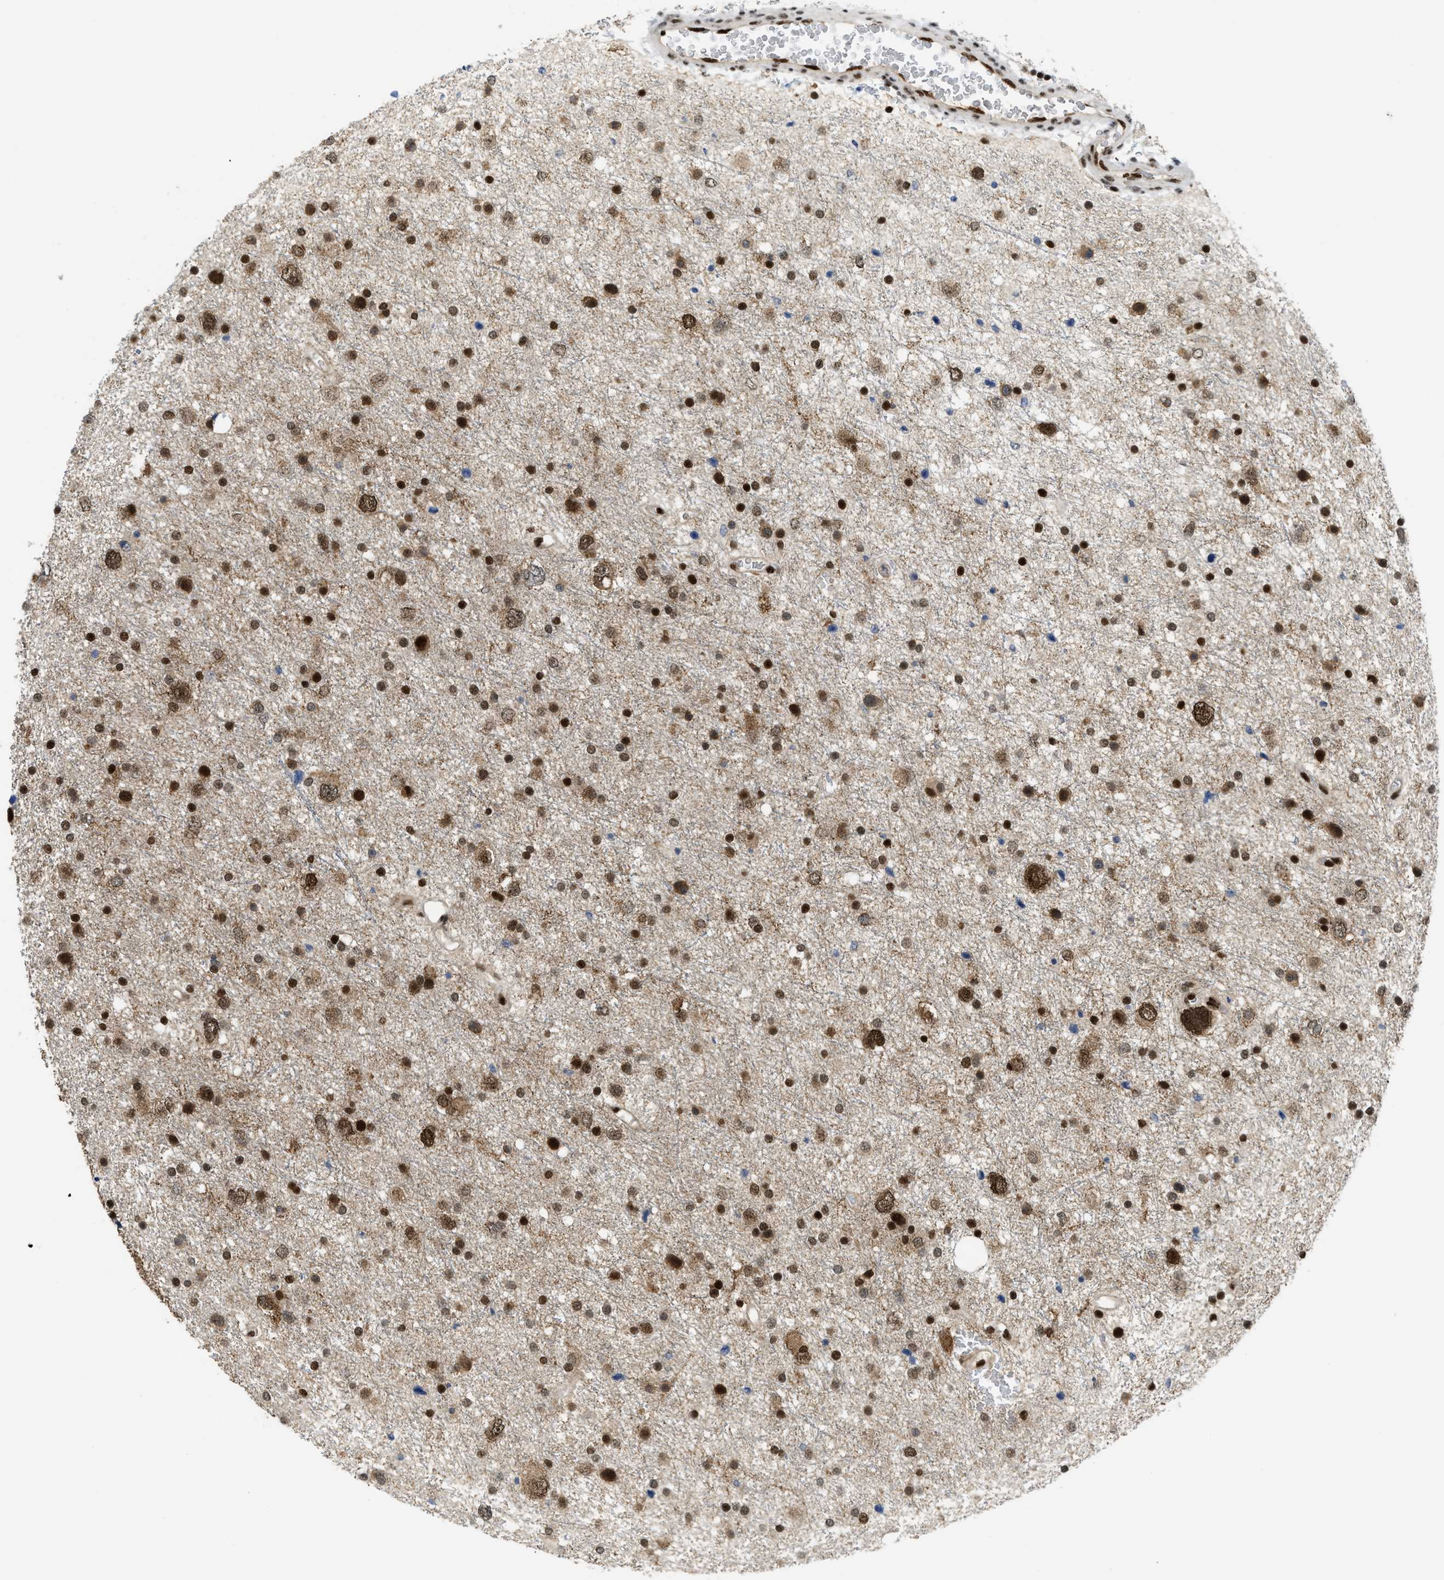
{"staining": {"intensity": "strong", "quantity": ">75%", "location": "nuclear"}, "tissue": "glioma", "cell_type": "Tumor cells", "image_type": "cancer", "snomed": [{"axis": "morphology", "description": "Glioma, malignant, Low grade"}, {"axis": "topography", "description": "Brain"}], "caption": "Low-grade glioma (malignant) was stained to show a protein in brown. There is high levels of strong nuclear expression in approximately >75% of tumor cells.", "gene": "RFX5", "patient": {"sex": "female", "age": 37}}